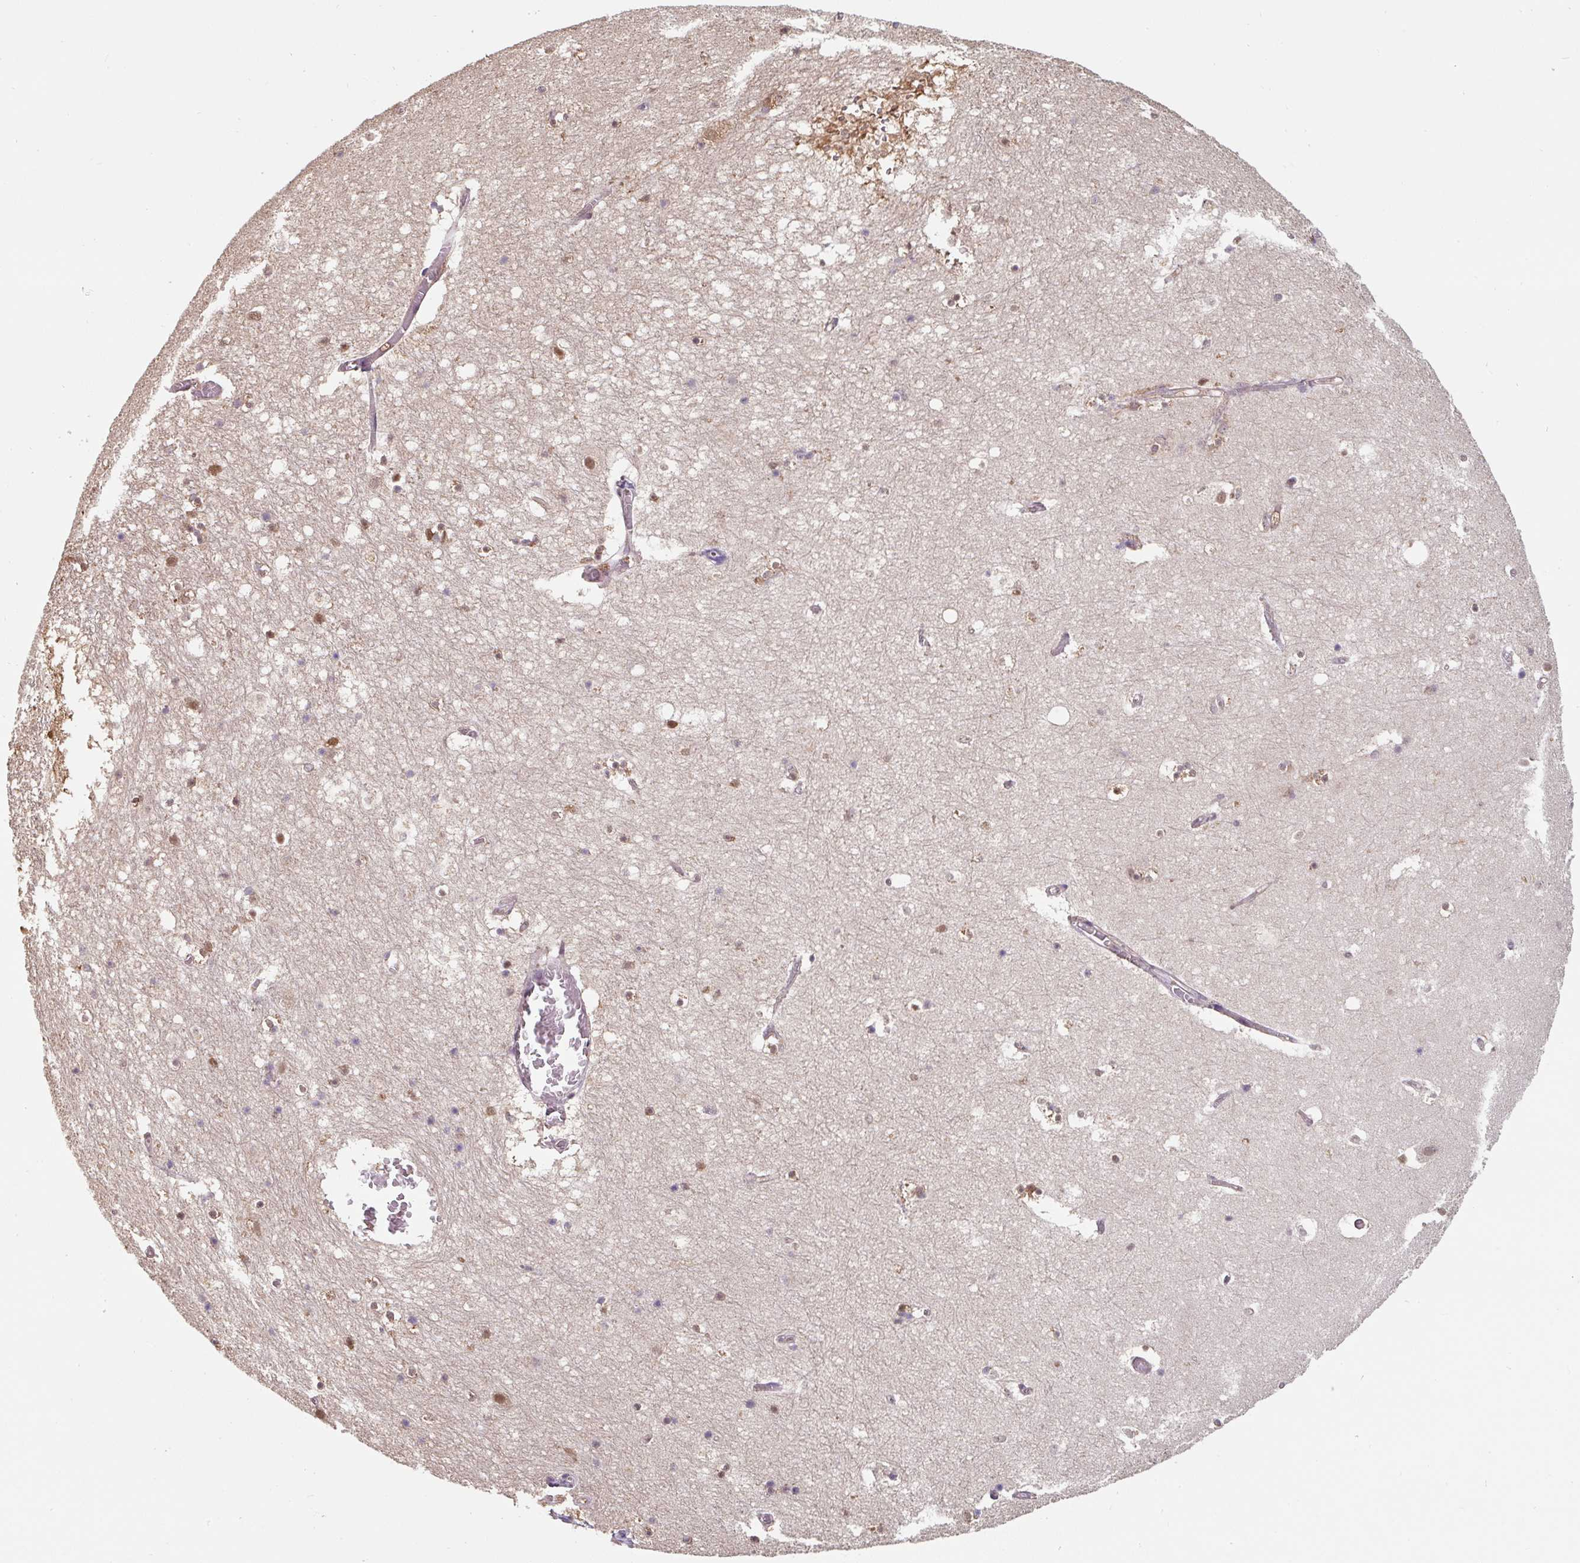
{"staining": {"intensity": "moderate", "quantity": "<25%", "location": "nuclear"}, "tissue": "hippocampus", "cell_type": "Glial cells", "image_type": "normal", "snomed": [{"axis": "morphology", "description": "Normal tissue, NOS"}, {"axis": "topography", "description": "Hippocampus"}], "caption": "Normal hippocampus demonstrates moderate nuclear positivity in approximately <25% of glial cells Immunohistochemistry (ihc) stains the protein of interest in brown and the nuclei are stained blue..", "gene": "ST13", "patient": {"sex": "female", "age": 52}}